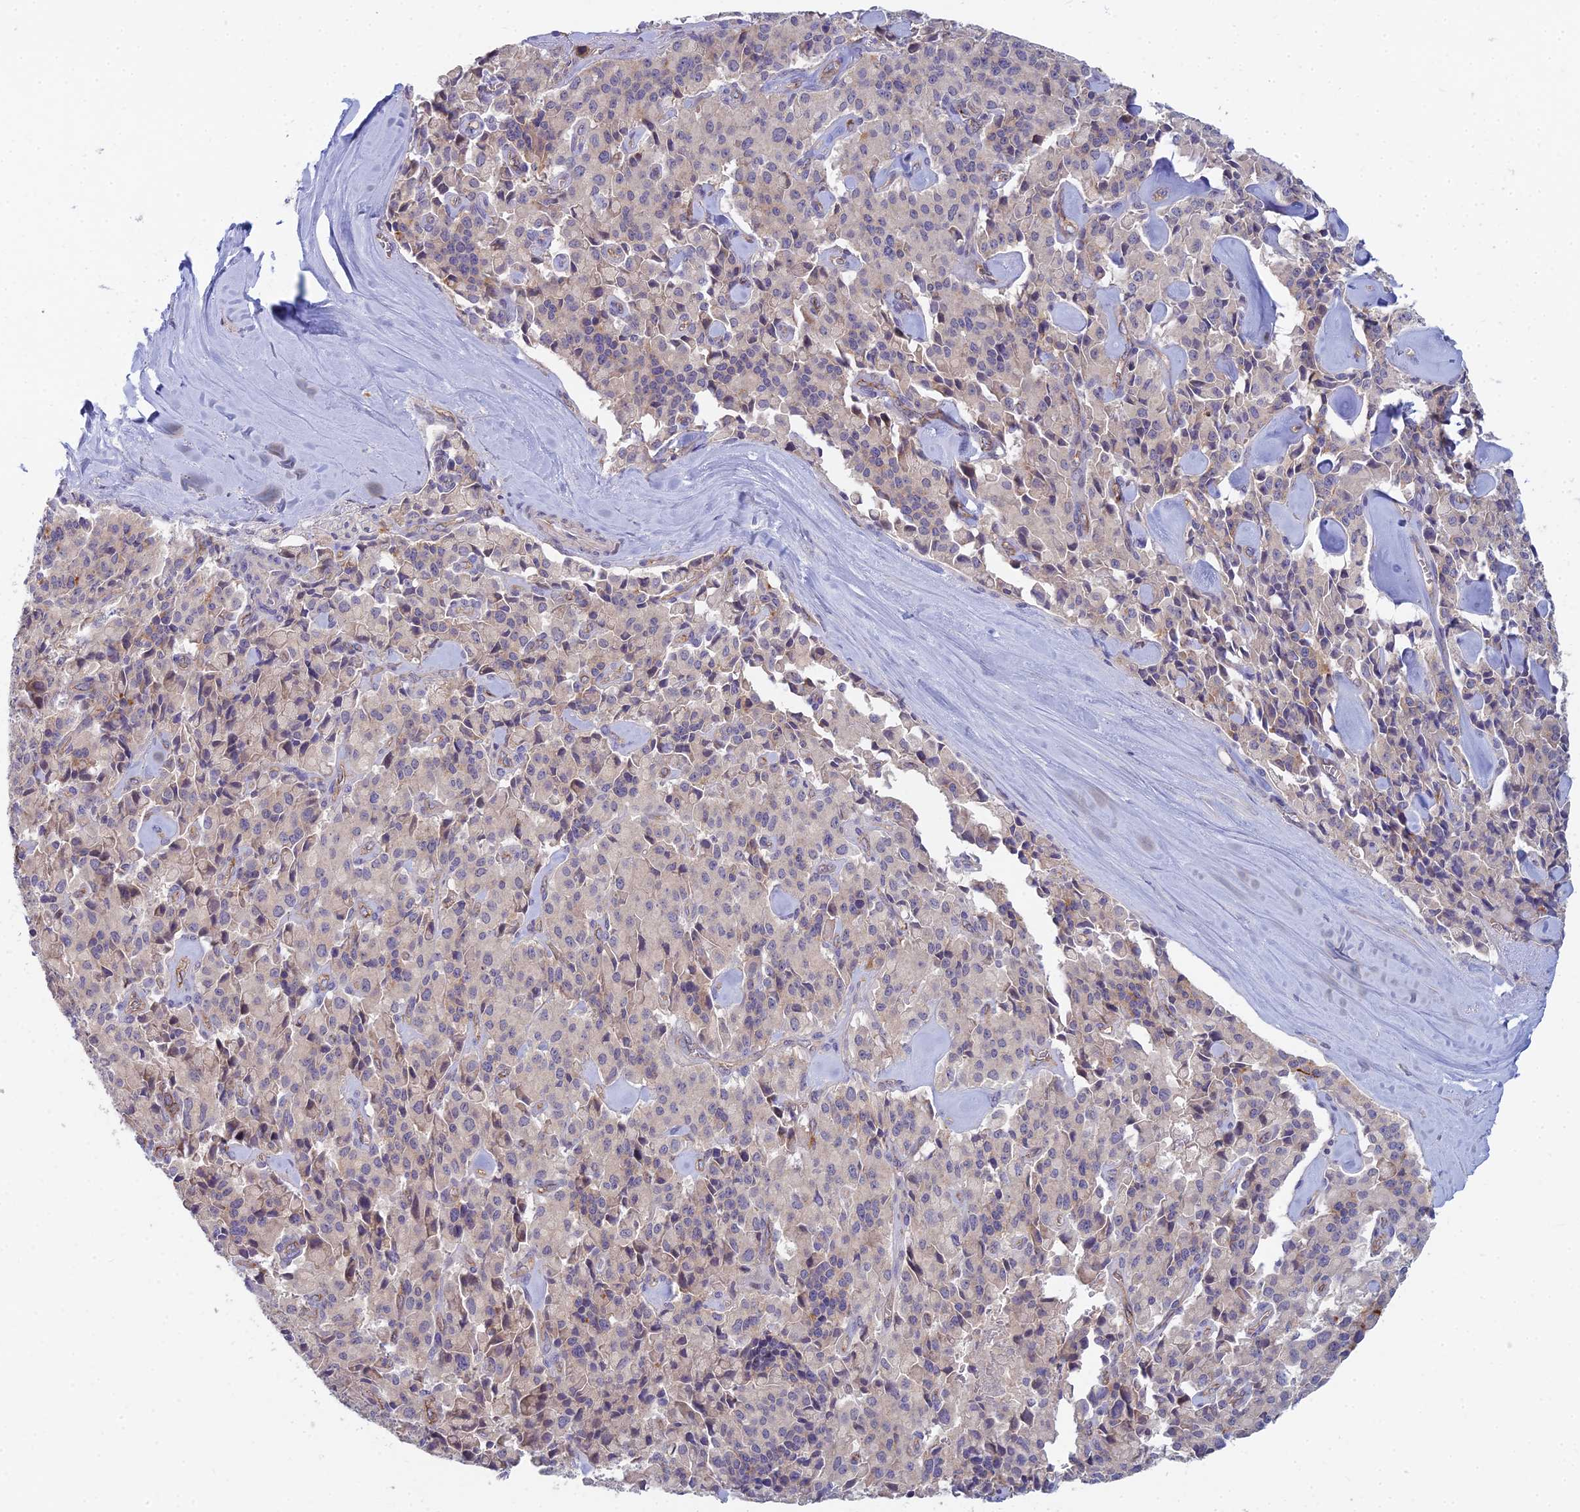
{"staining": {"intensity": "negative", "quantity": "none", "location": "none"}, "tissue": "pancreatic cancer", "cell_type": "Tumor cells", "image_type": "cancer", "snomed": [{"axis": "morphology", "description": "Adenocarcinoma, NOS"}, {"axis": "topography", "description": "Pancreas"}], "caption": "DAB immunohistochemical staining of human pancreatic cancer (adenocarcinoma) exhibits no significant staining in tumor cells.", "gene": "METTL26", "patient": {"sex": "male", "age": 65}}